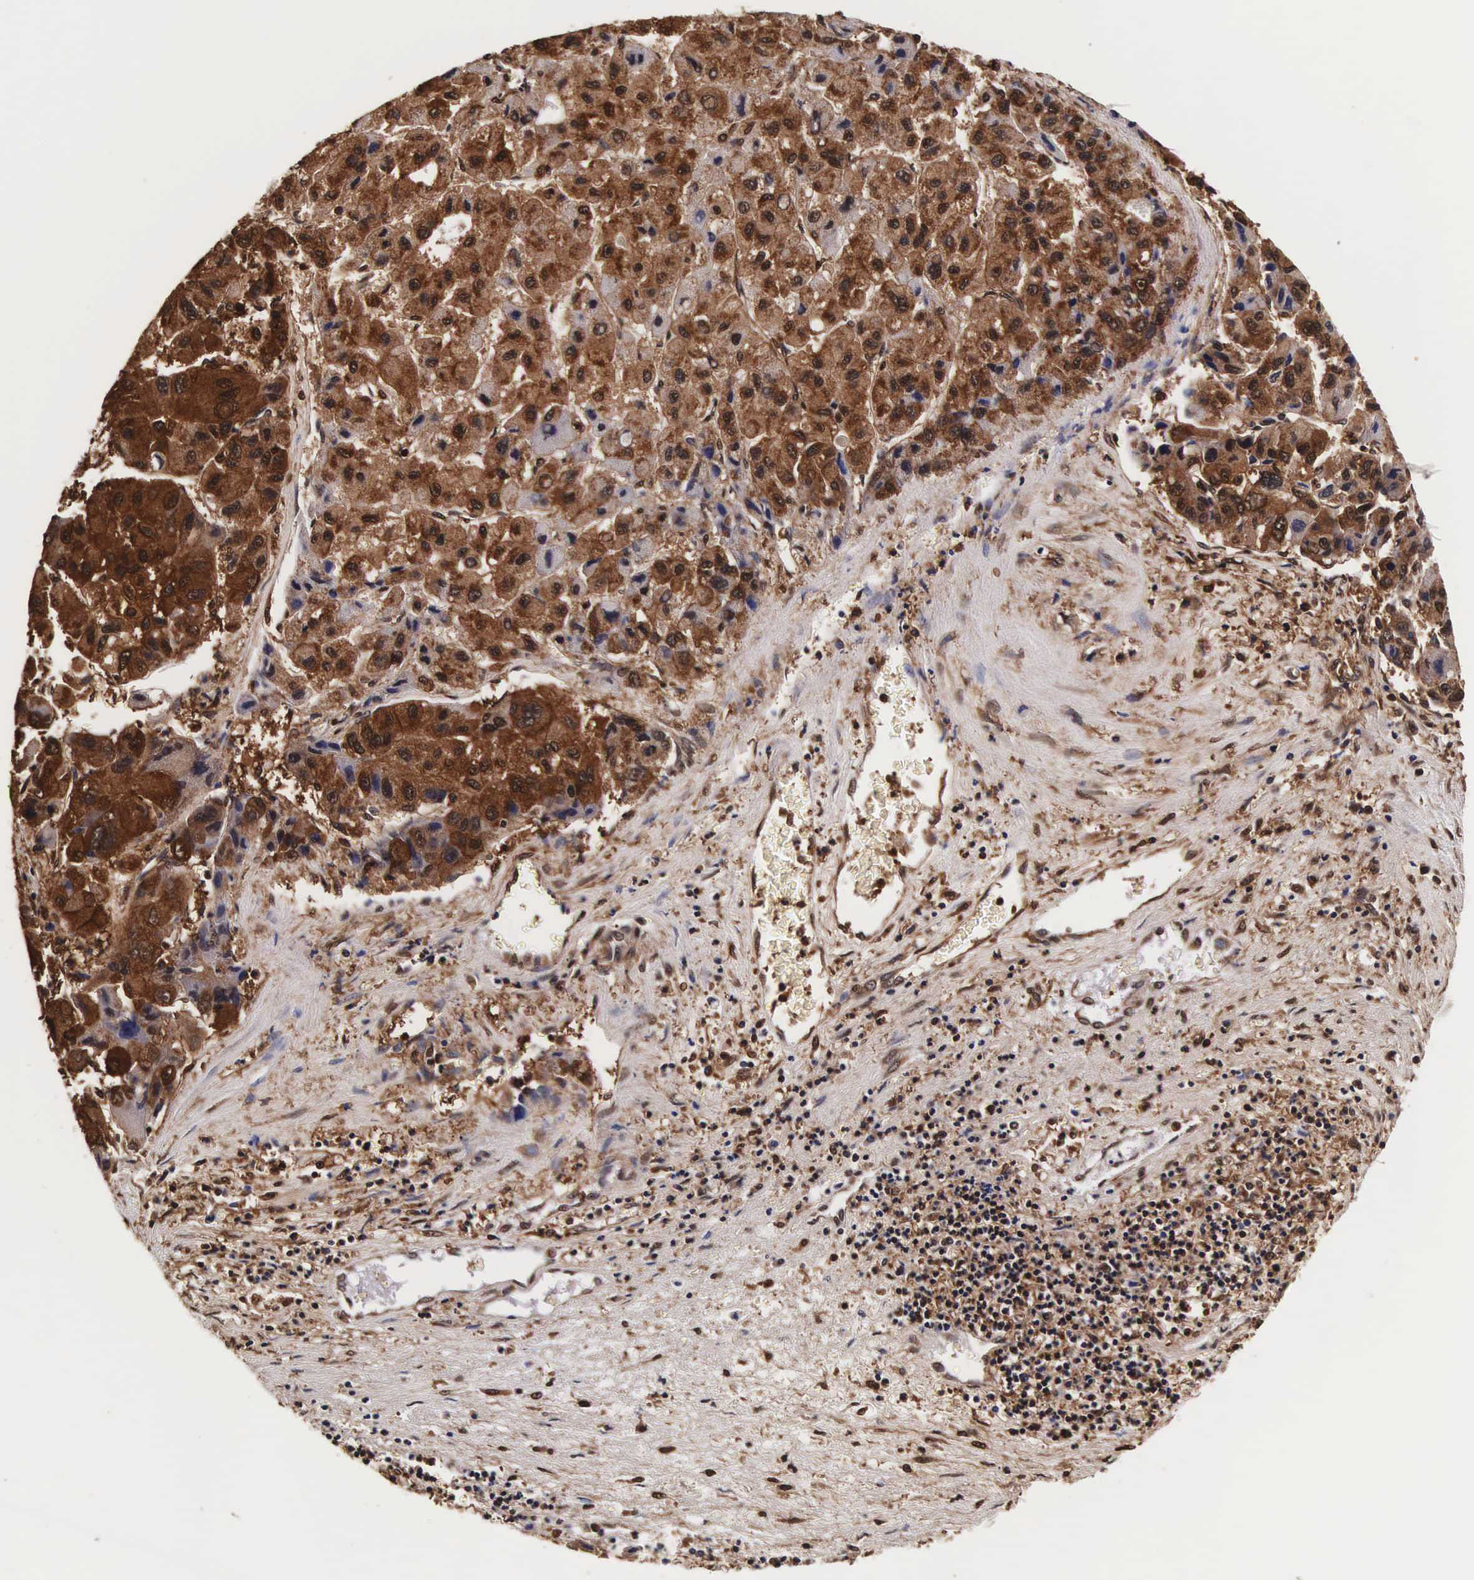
{"staining": {"intensity": "strong", "quantity": ">75%", "location": "cytoplasmic/membranous,nuclear"}, "tissue": "liver cancer", "cell_type": "Tumor cells", "image_type": "cancer", "snomed": [{"axis": "morphology", "description": "Carcinoma, Hepatocellular, NOS"}, {"axis": "topography", "description": "Liver"}], "caption": "Liver hepatocellular carcinoma was stained to show a protein in brown. There is high levels of strong cytoplasmic/membranous and nuclear expression in approximately >75% of tumor cells.", "gene": "TECPR2", "patient": {"sex": "male", "age": 64}}